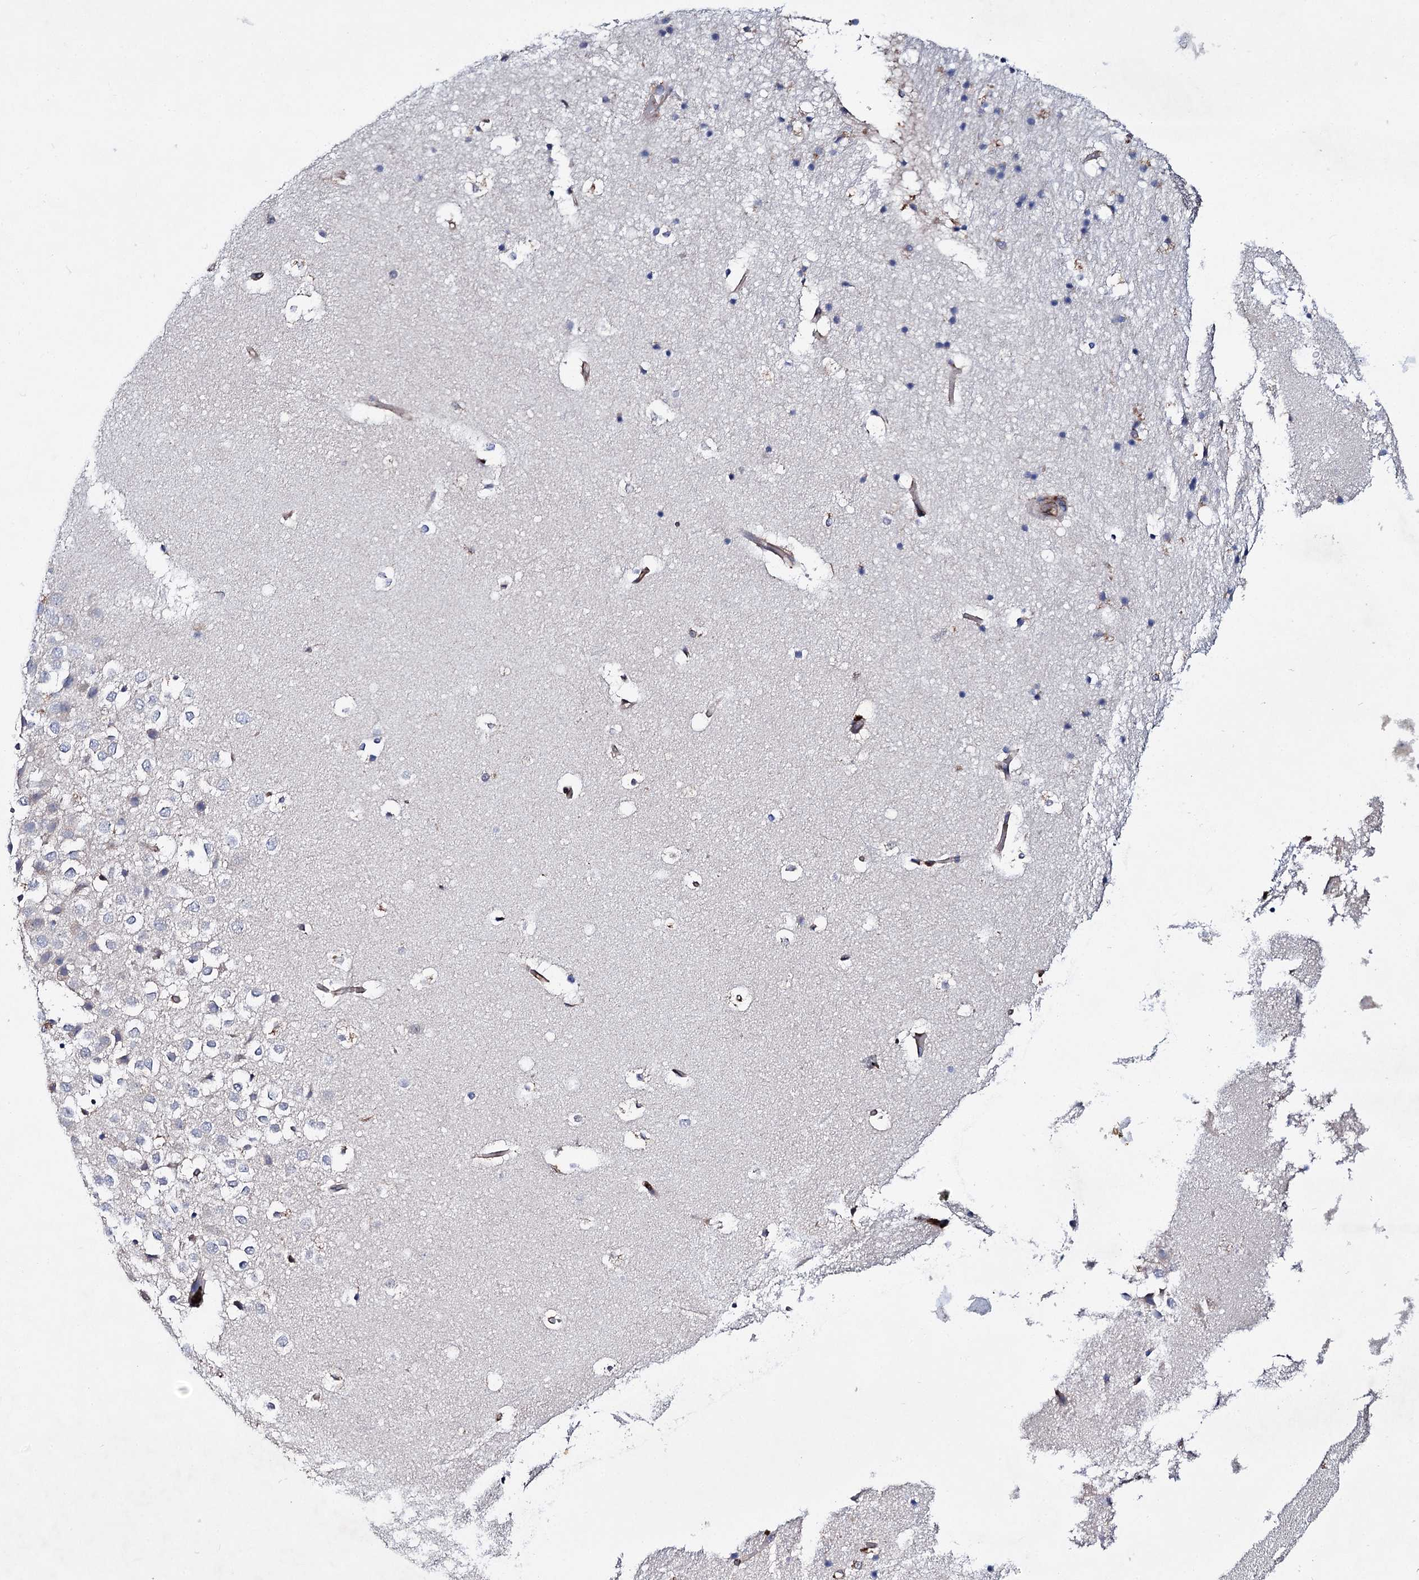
{"staining": {"intensity": "moderate", "quantity": "<25%", "location": "cytoplasmic/membranous"}, "tissue": "hippocampus", "cell_type": "Glial cells", "image_type": "normal", "snomed": [{"axis": "morphology", "description": "Normal tissue, NOS"}, {"axis": "topography", "description": "Hippocampus"}], "caption": "Immunohistochemistry image of unremarkable hippocampus: human hippocampus stained using IHC displays low levels of moderate protein expression localized specifically in the cytoplasmic/membranous of glial cells, appearing as a cytoplasmic/membranous brown color.", "gene": "SCPEP1", "patient": {"sex": "female", "age": 52}}